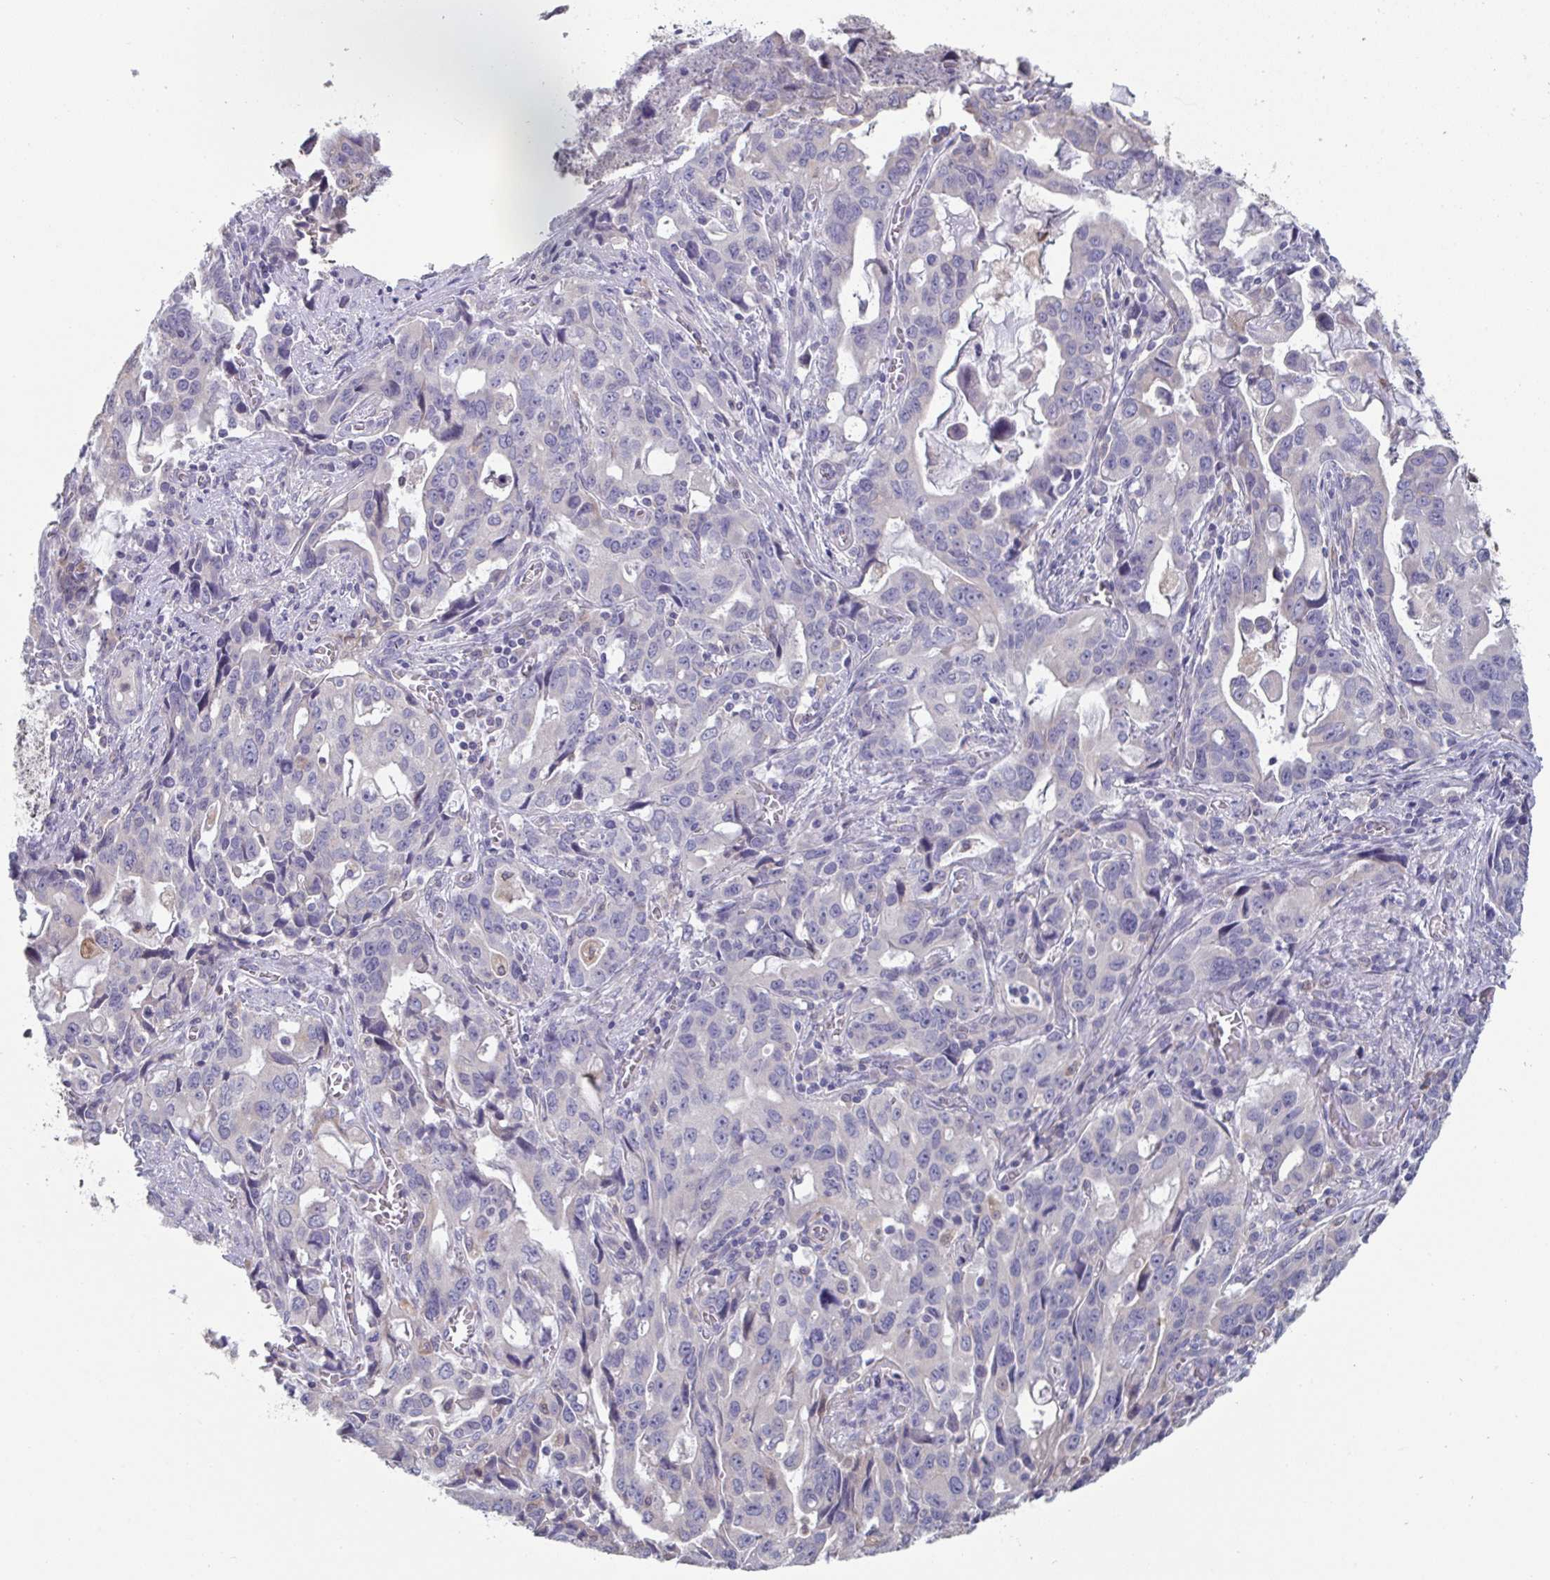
{"staining": {"intensity": "negative", "quantity": "none", "location": "none"}, "tissue": "stomach cancer", "cell_type": "Tumor cells", "image_type": "cancer", "snomed": [{"axis": "morphology", "description": "Adenocarcinoma, NOS"}, {"axis": "topography", "description": "Stomach, upper"}], "caption": "Immunohistochemistry histopathology image of neoplastic tissue: human adenocarcinoma (stomach) stained with DAB (3,3'-diaminobenzidine) reveals no significant protein staining in tumor cells. The staining was performed using DAB to visualize the protein expression in brown, while the nuclei were stained in blue with hematoxylin (Magnification: 20x).", "gene": "PTPRD", "patient": {"sex": "male", "age": 85}}